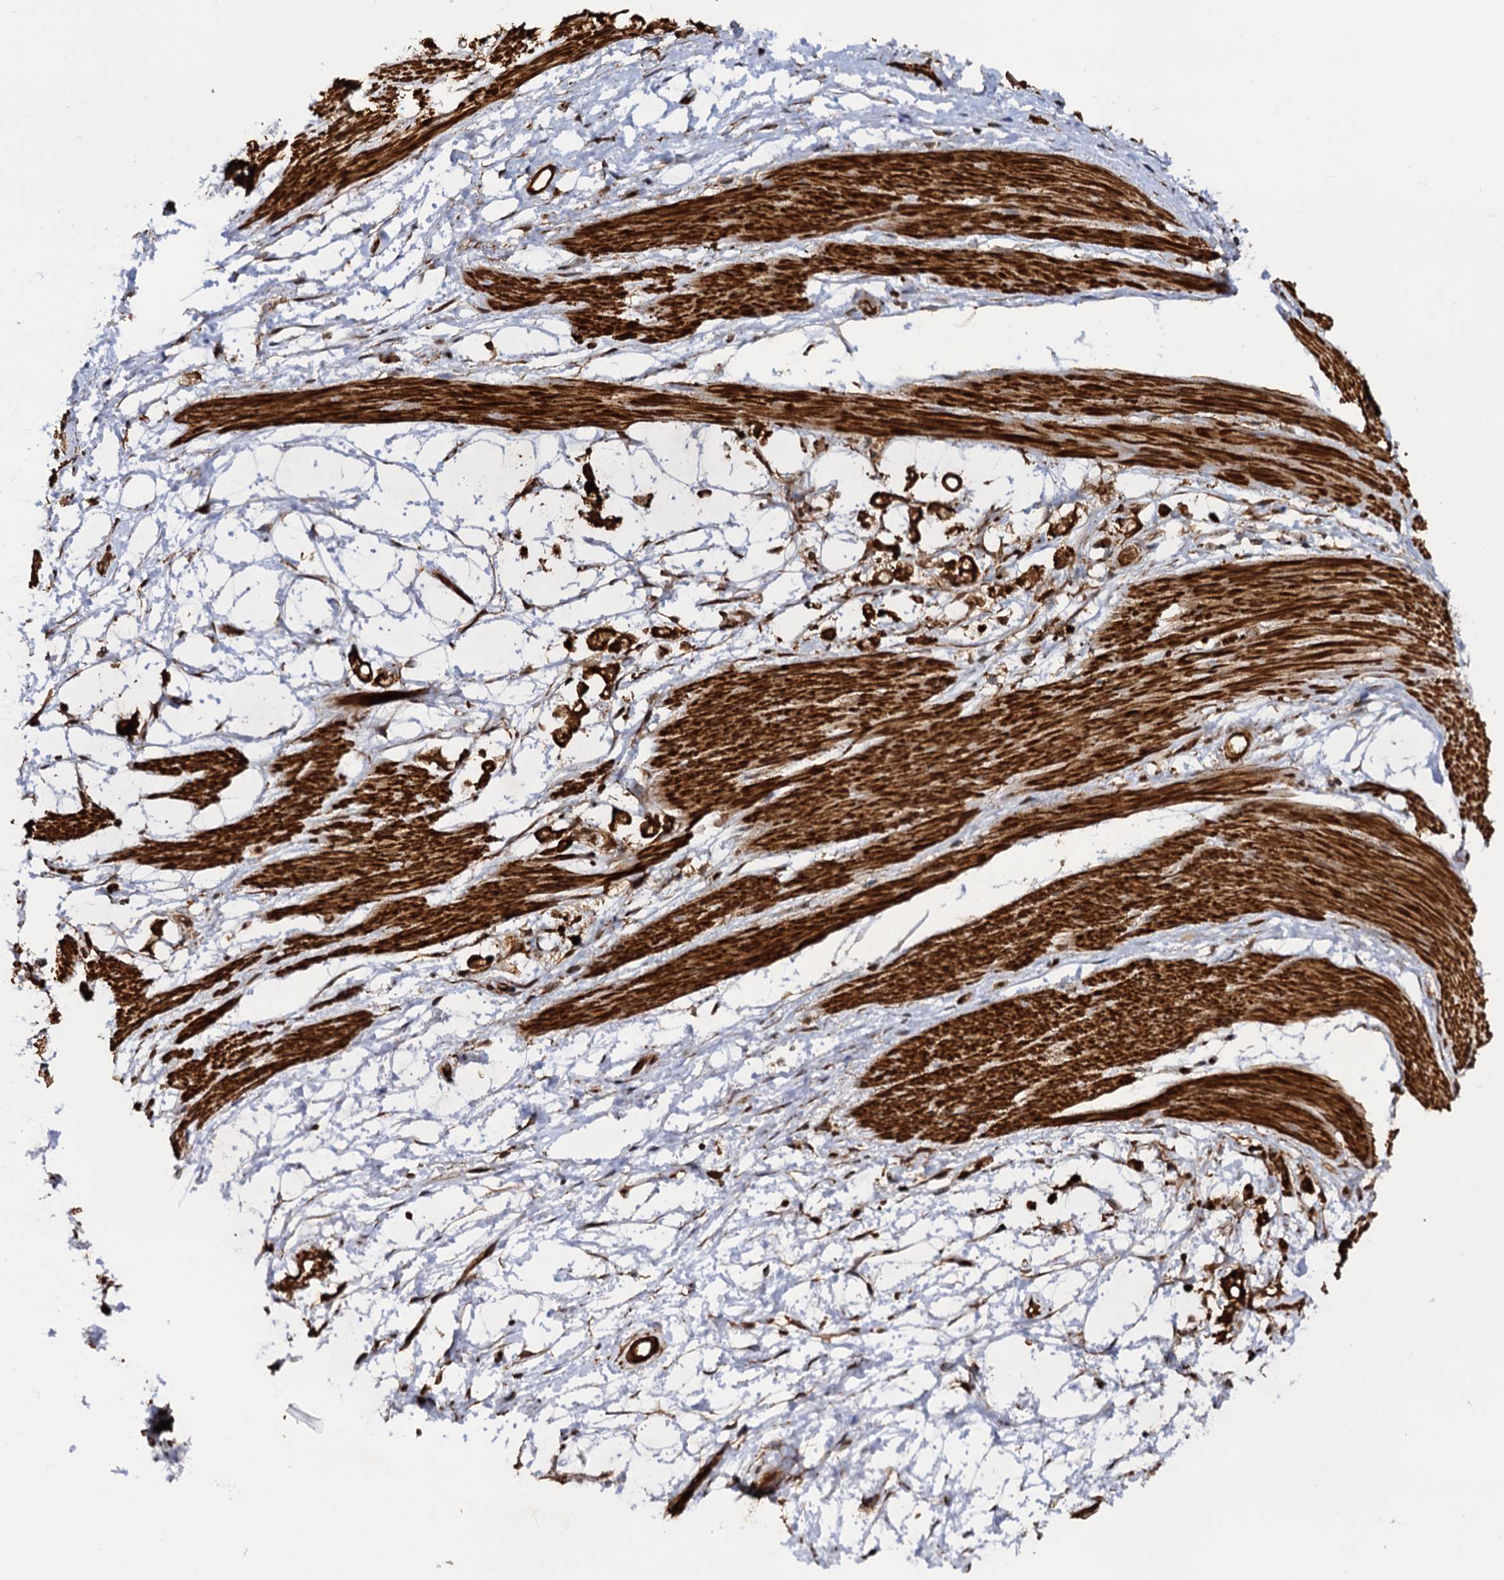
{"staining": {"intensity": "strong", "quantity": ">75%", "location": "cytoplasmic/membranous"}, "tissue": "stomach cancer", "cell_type": "Tumor cells", "image_type": "cancer", "snomed": [{"axis": "morphology", "description": "Adenocarcinoma, NOS"}, {"axis": "topography", "description": "Stomach"}], "caption": "This is an image of IHC staining of stomach adenocarcinoma, which shows strong staining in the cytoplasmic/membranous of tumor cells.", "gene": "ATP8B4", "patient": {"sex": "female", "age": 60}}